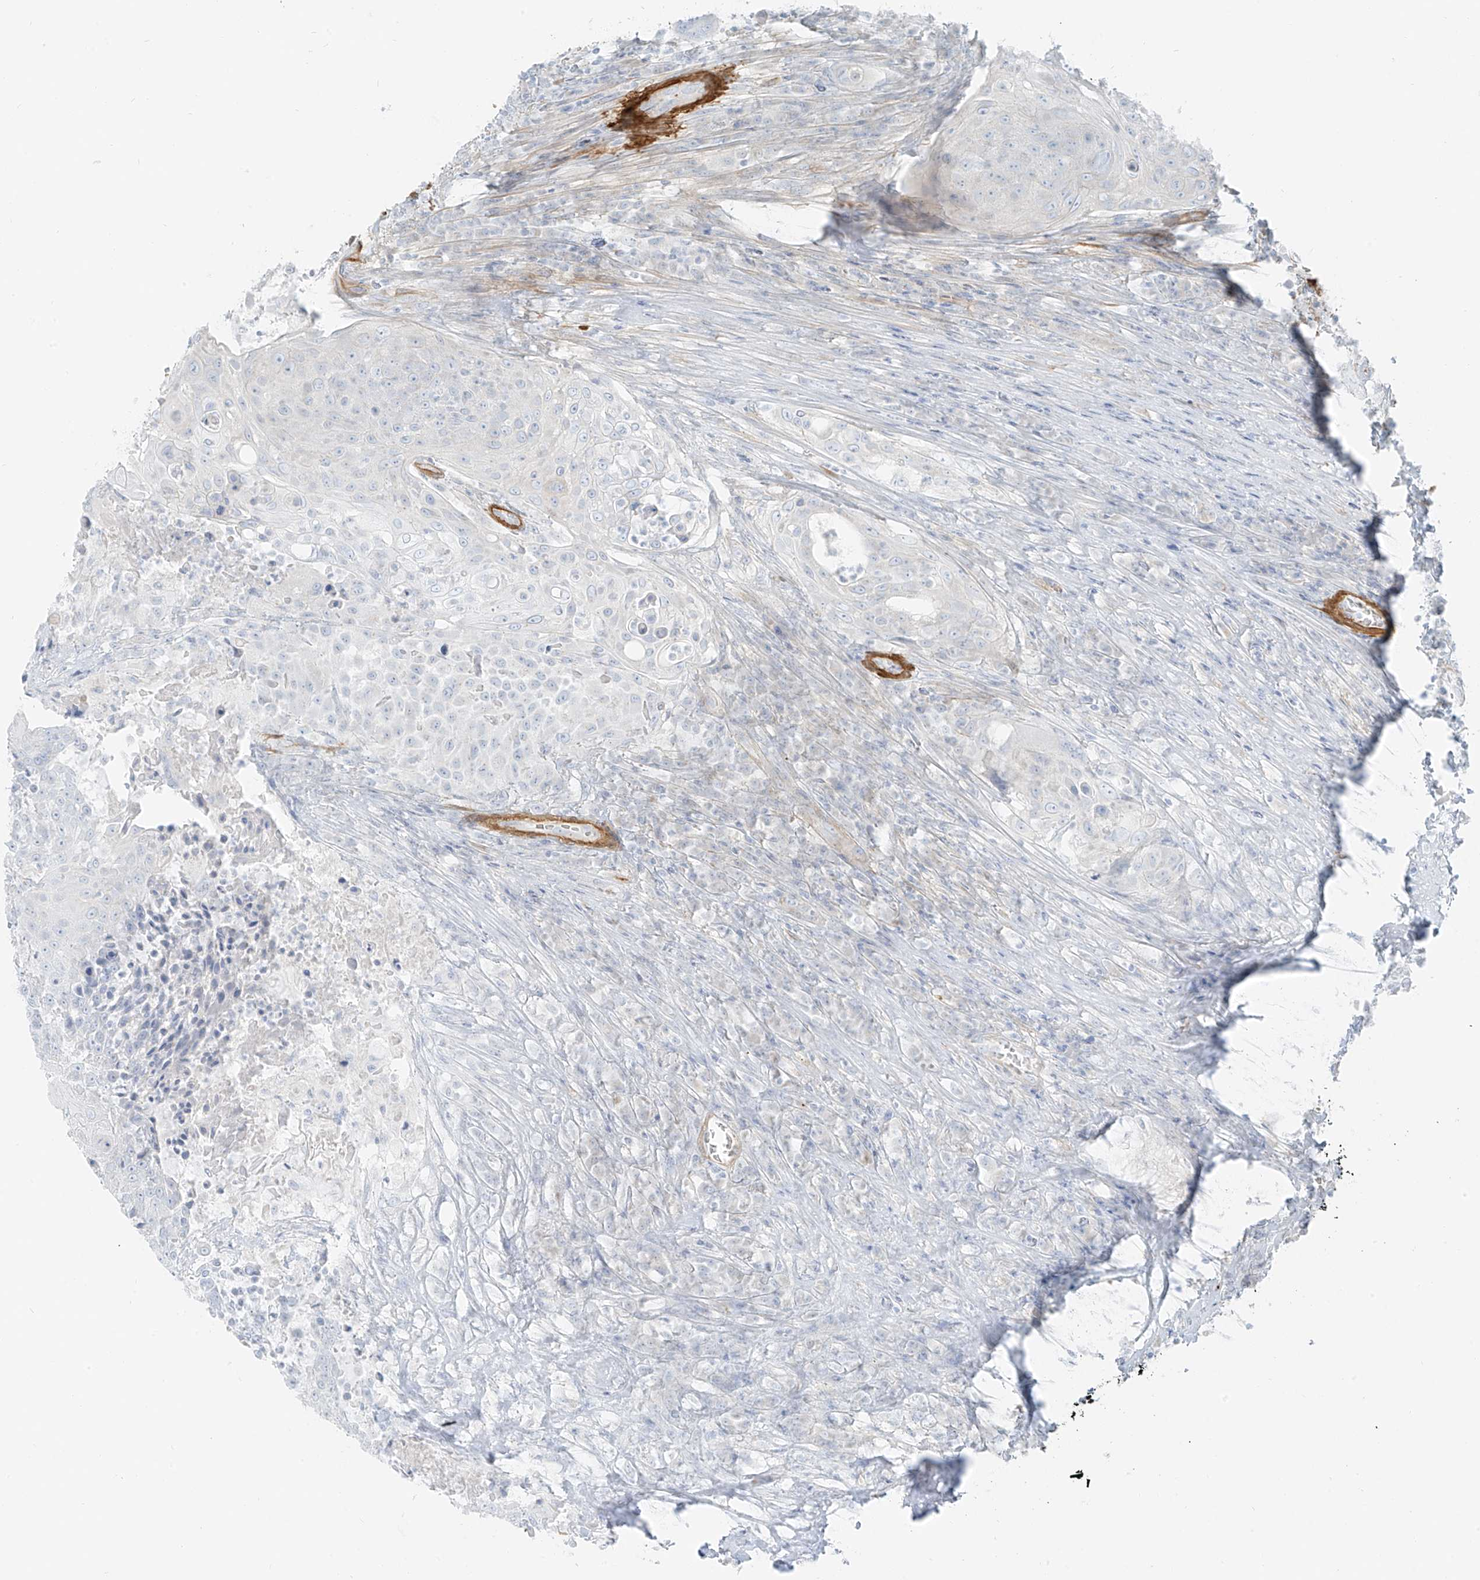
{"staining": {"intensity": "negative", "quantity": "none", "location": "none"}, "tissue": "urothelial cancer", "cell_type": "Tumor cells", "image_type": "cancer", "snomed": [{"axis": "morphology", "description": "Urothelial carcinoma, High grade"}, {"axis": "topography", "description": "Urinary bladder"}], "caption": "The immunohistochemistry (IHC) histopathology image has no significant positivity in tumor cells of high-grade urothelial carcinoma tissue. (Immunohistochemistry, brightfield microscopy, high magnification).", "gene": "SMCP", "patient": {"sex": "female", "age": 63}}